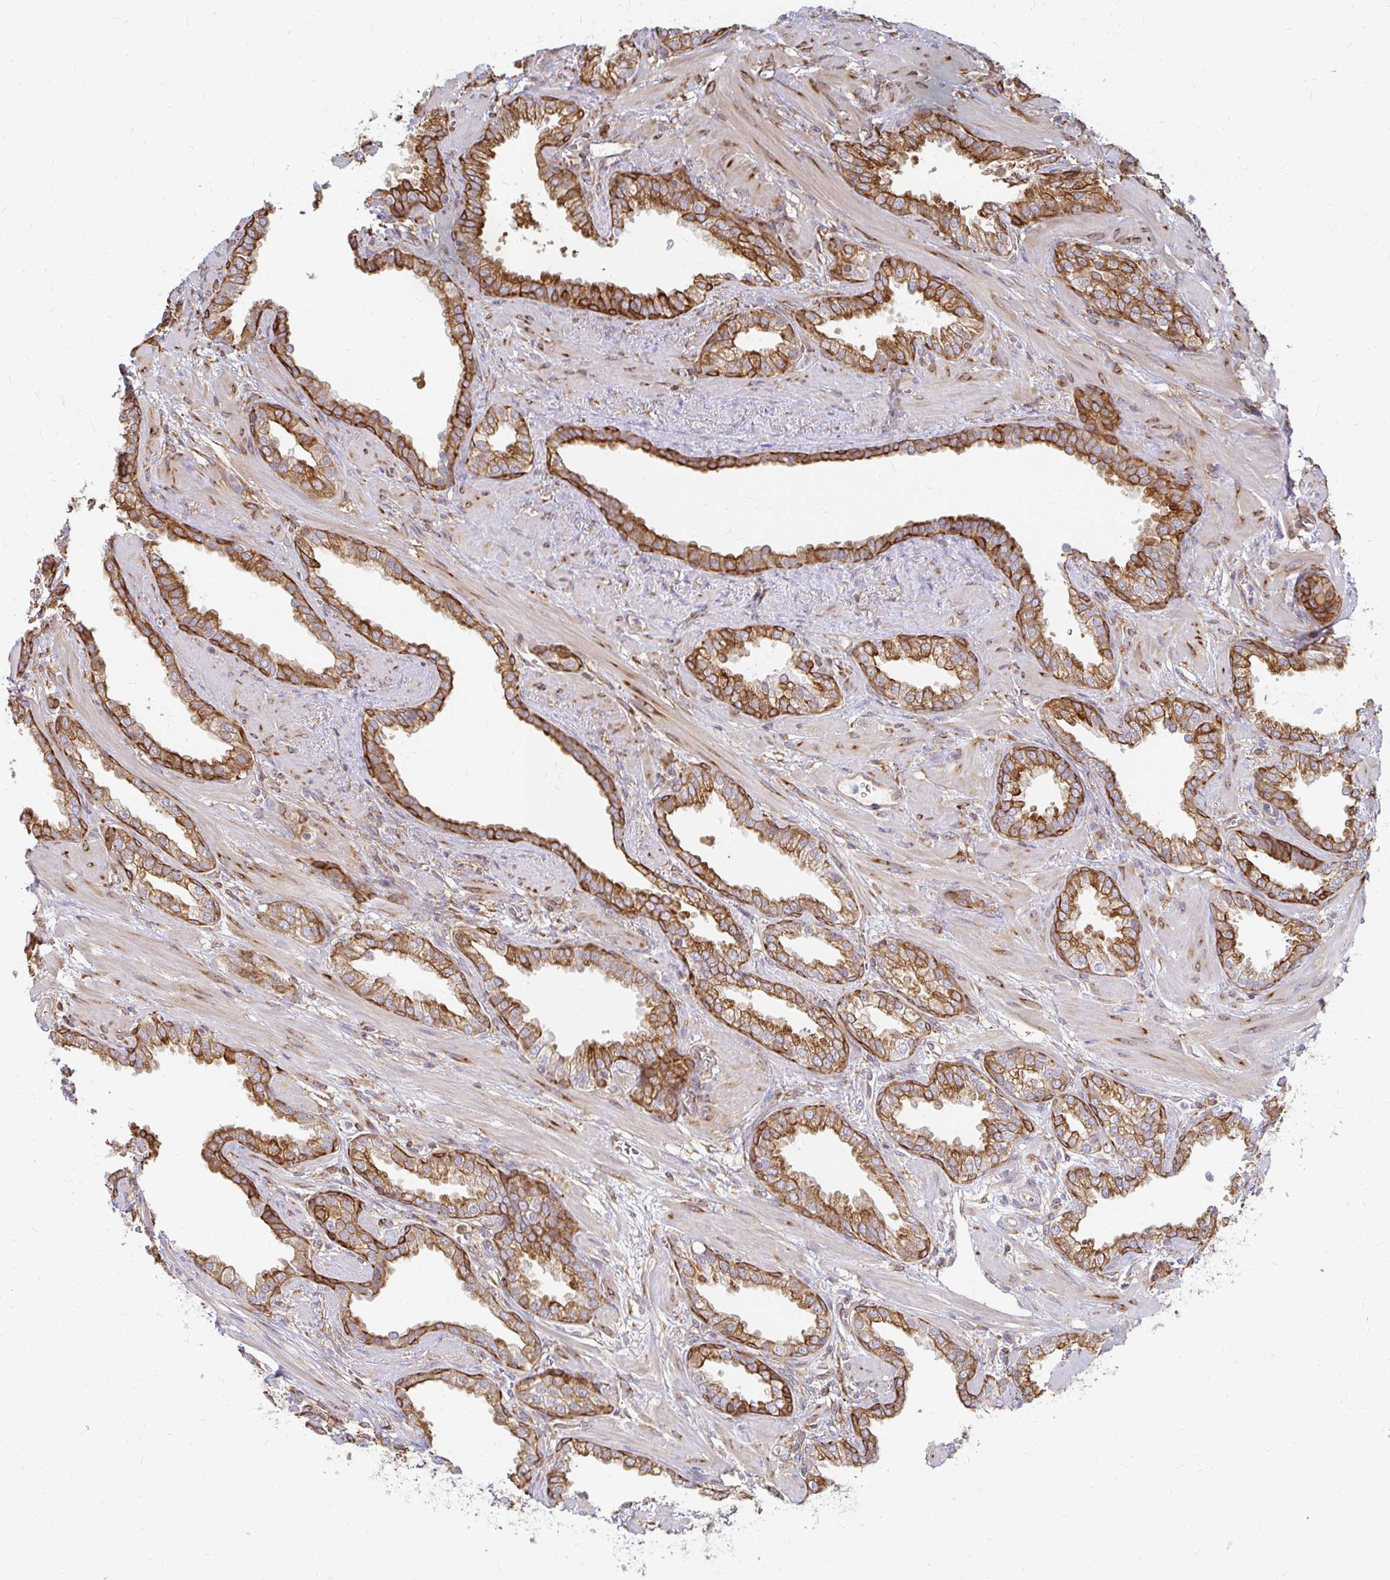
{"staining": {"intensity": "moderate", "quantity": ">75%", "location": "cytoplasmic/membranous"}, "tissue": "prostate cancer", "cell_type": "Tumor cells", "image_type": "cancer", "snomed": [{"axis": "morphology", "description": "Adenocarcinoma, High grade"}, {"axis": "topography", "description": "Prostate"}], "caption": "Protein staining of prostate cancer (high-grade adenocarcinoma) tissue demonstrates moderate cytoplasmic/membranous staining in approximately >75% of tumor cells. Nuclei are stained in blue.", "gene": "CAST", "patient": {"sex": "male", "age": 60}}